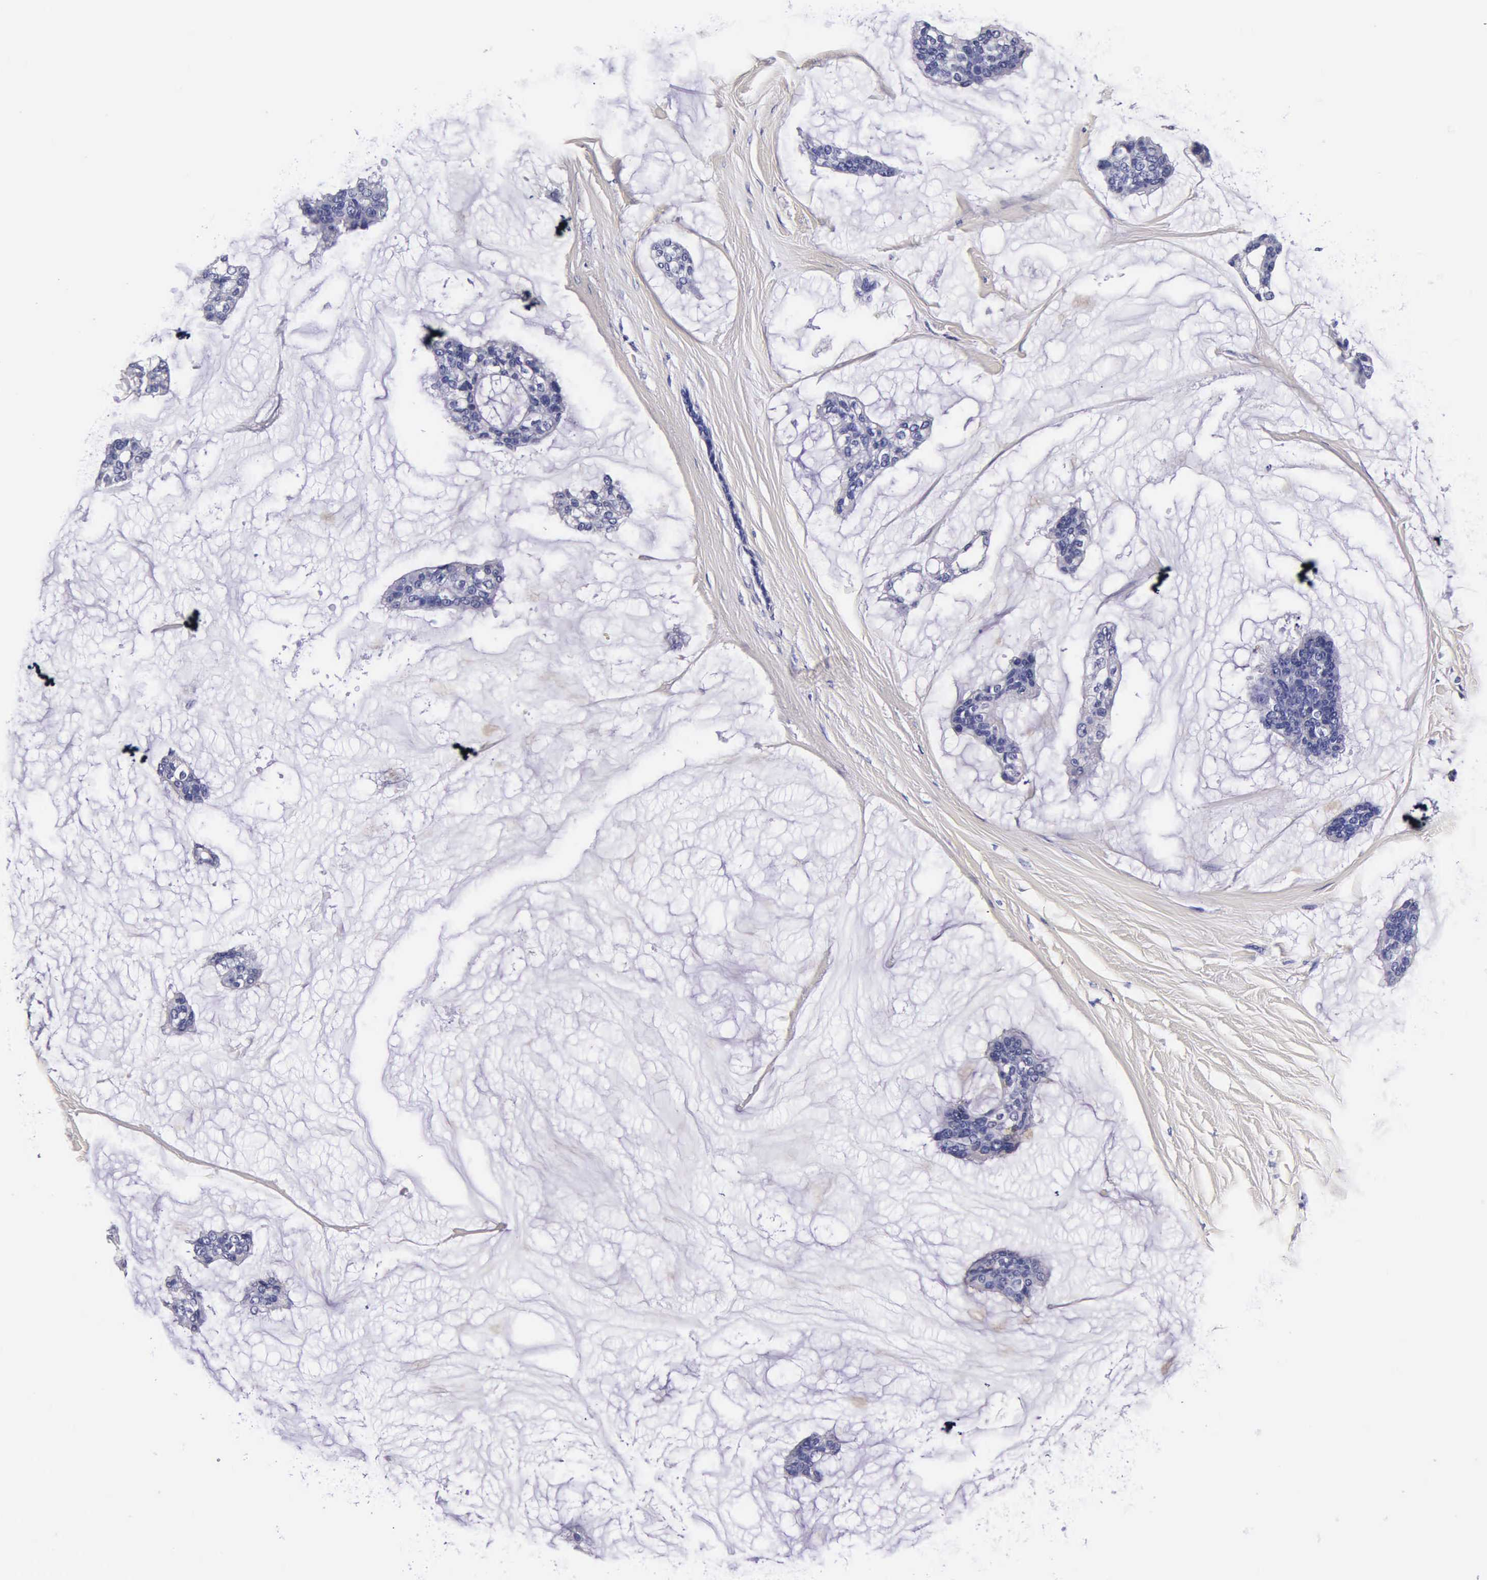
{"staining": {"intensity": "negative", "quantity": "none", "location": "none"}, "tissue": "breast cancer", "cell_type": "Tumor cells", "image_type": "cancer", "snomed": [{"axis": "morphology", "description": "Duct carcinoma"}, {"axis": "topography", "description": "Breast"}], "caption": "DAB (3,3'-diaminobenzidine) immunohistochemical staining of human breast intraductal carcinoma displays no significant positivity in tumor cells.", "gene": "IAPP", "patient": {"sex": "female", "age": 93}}